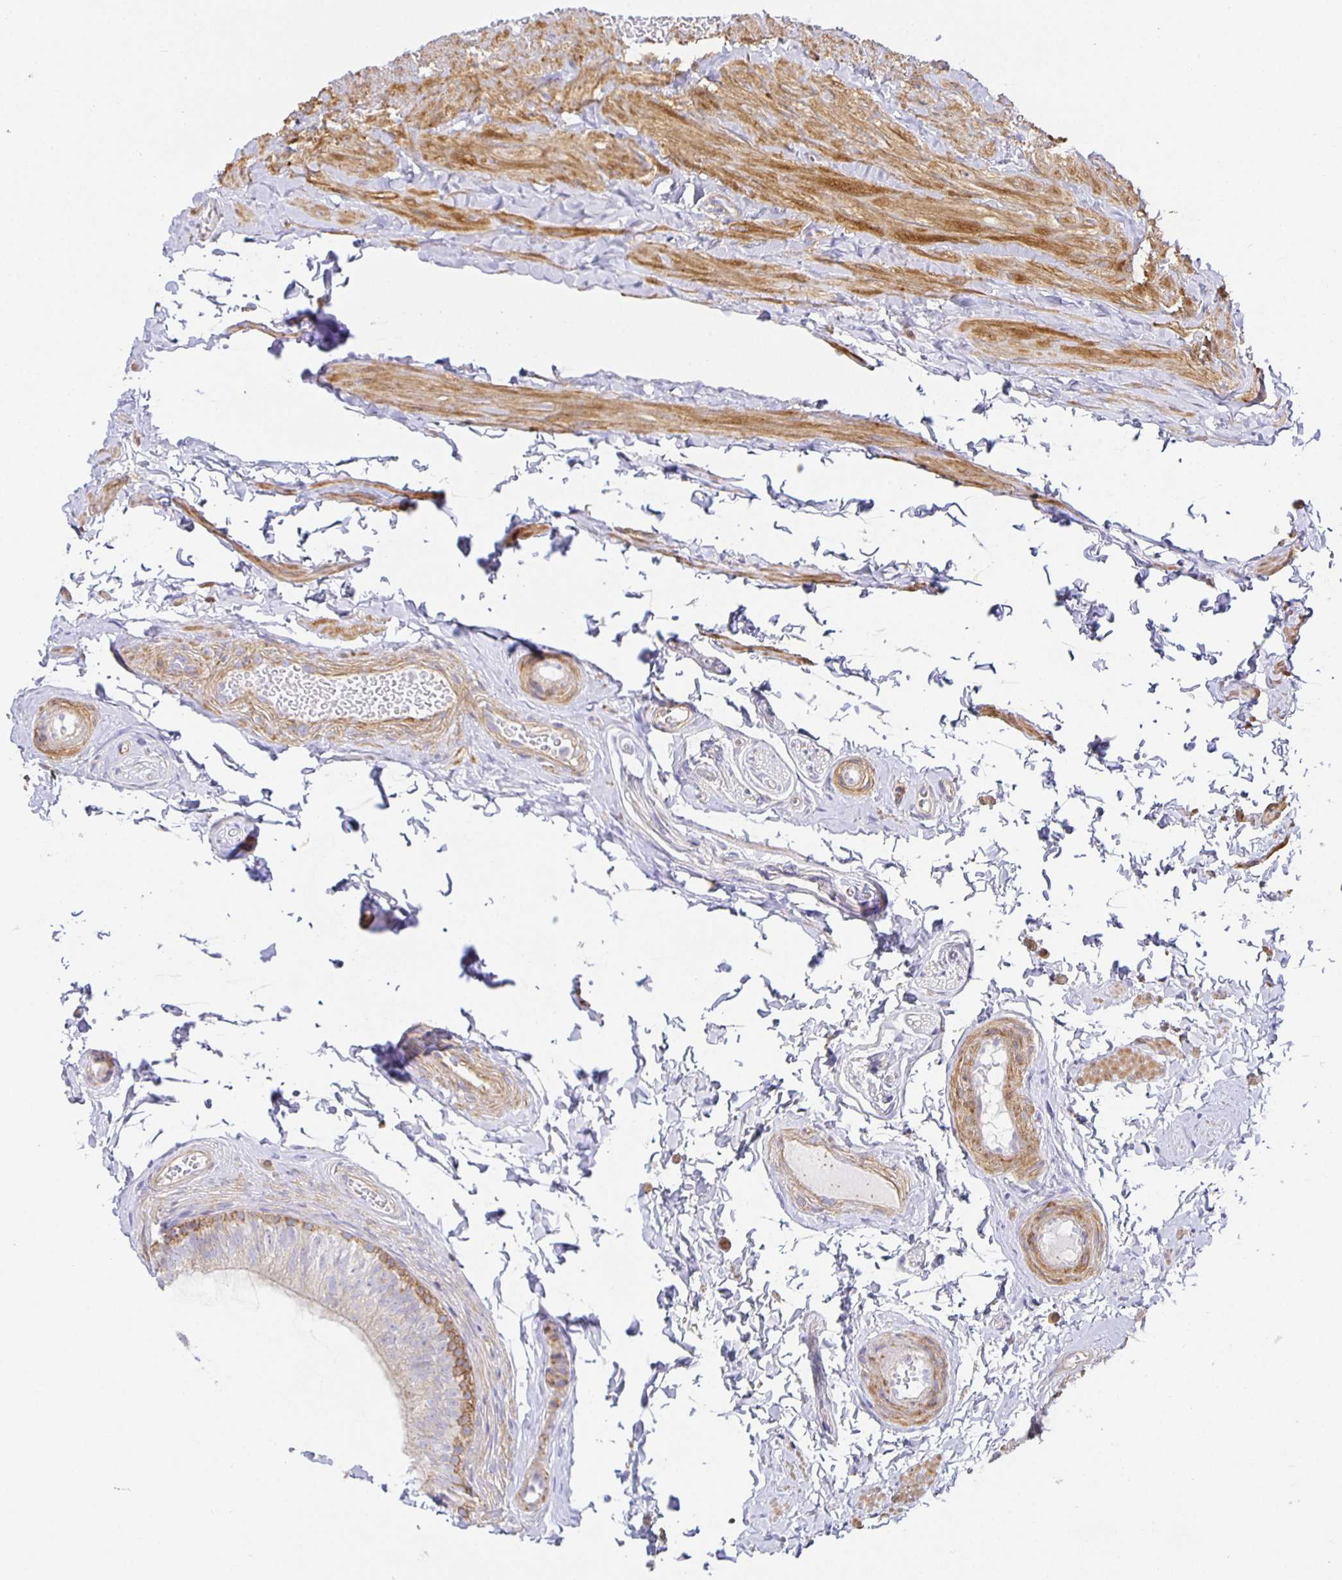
{"staining": {"intensity": "moderate", "quantity": "<25%", "location": "cytoplasmic/membranous"}, "tissue": "epididymis", "cell_type": "Glandular cells", "image_type": "normal", "snomed": [{"axis": "morphology", "description": "Normal tissue, NOS"}, {"axis": "topography", "description": "Epididymis, spermatic cord, NOS"}, {"axis": "topography", "description": "Epididymis"}, {"axis": "topography", "description": "Peripheral nerve tissue"}], "caption": "An IHC image of unremarkable tissue is shown. Protein staining in brown labels moderate cytoplasmic/membranous positivity in epididymis within glandular cells. Using DAB (3,3'-diaminobenzidine) (brown) and hematoxylin (blue) stains, captured at high magnification using brightfield microscopy.", "gene": "FLRT3", "patient": {"sex": "male", "age": 29}}